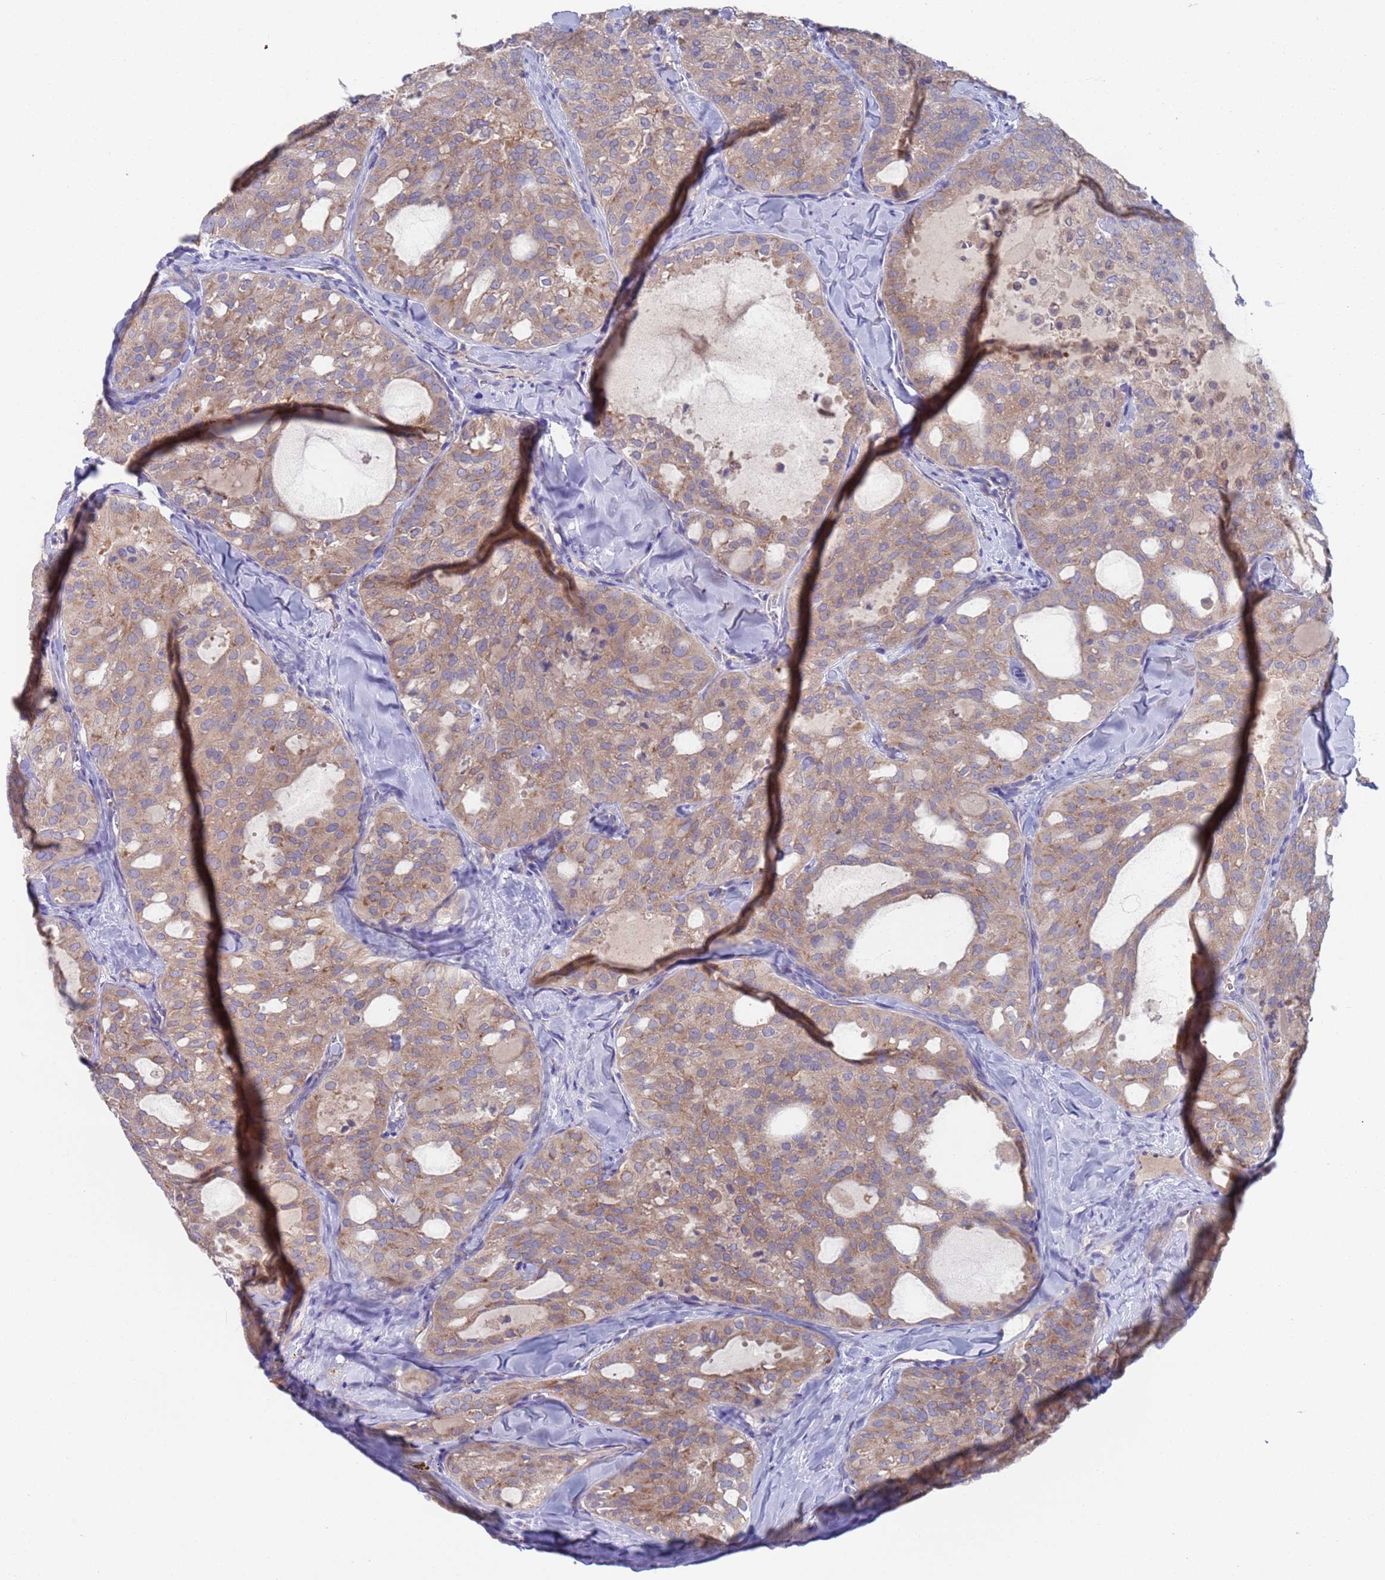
{"staining": {"intensity": "weak", "quantity": ">75%", "location": "cytoplasmic/membranous"}, "tissue": "thyroid cancer", "cell_type": "Tumor cells", "image_type": "cancer", "snomed": [{"axis": "morphology", "description": "Follicular adenoma carcinoma, NOS"}, {"axis": "topography", "description": "Thyroid gland"}], "caption": "Immunohistochemistry photomicrograph of human thyroid cancer stained for a protein (brown), which reveals low levels of weak cytoplasmic/membranous positivity in approximately >75% of tumor cells.", "gene": "PET117", "patient": {"sex": "male", "age": 75}}